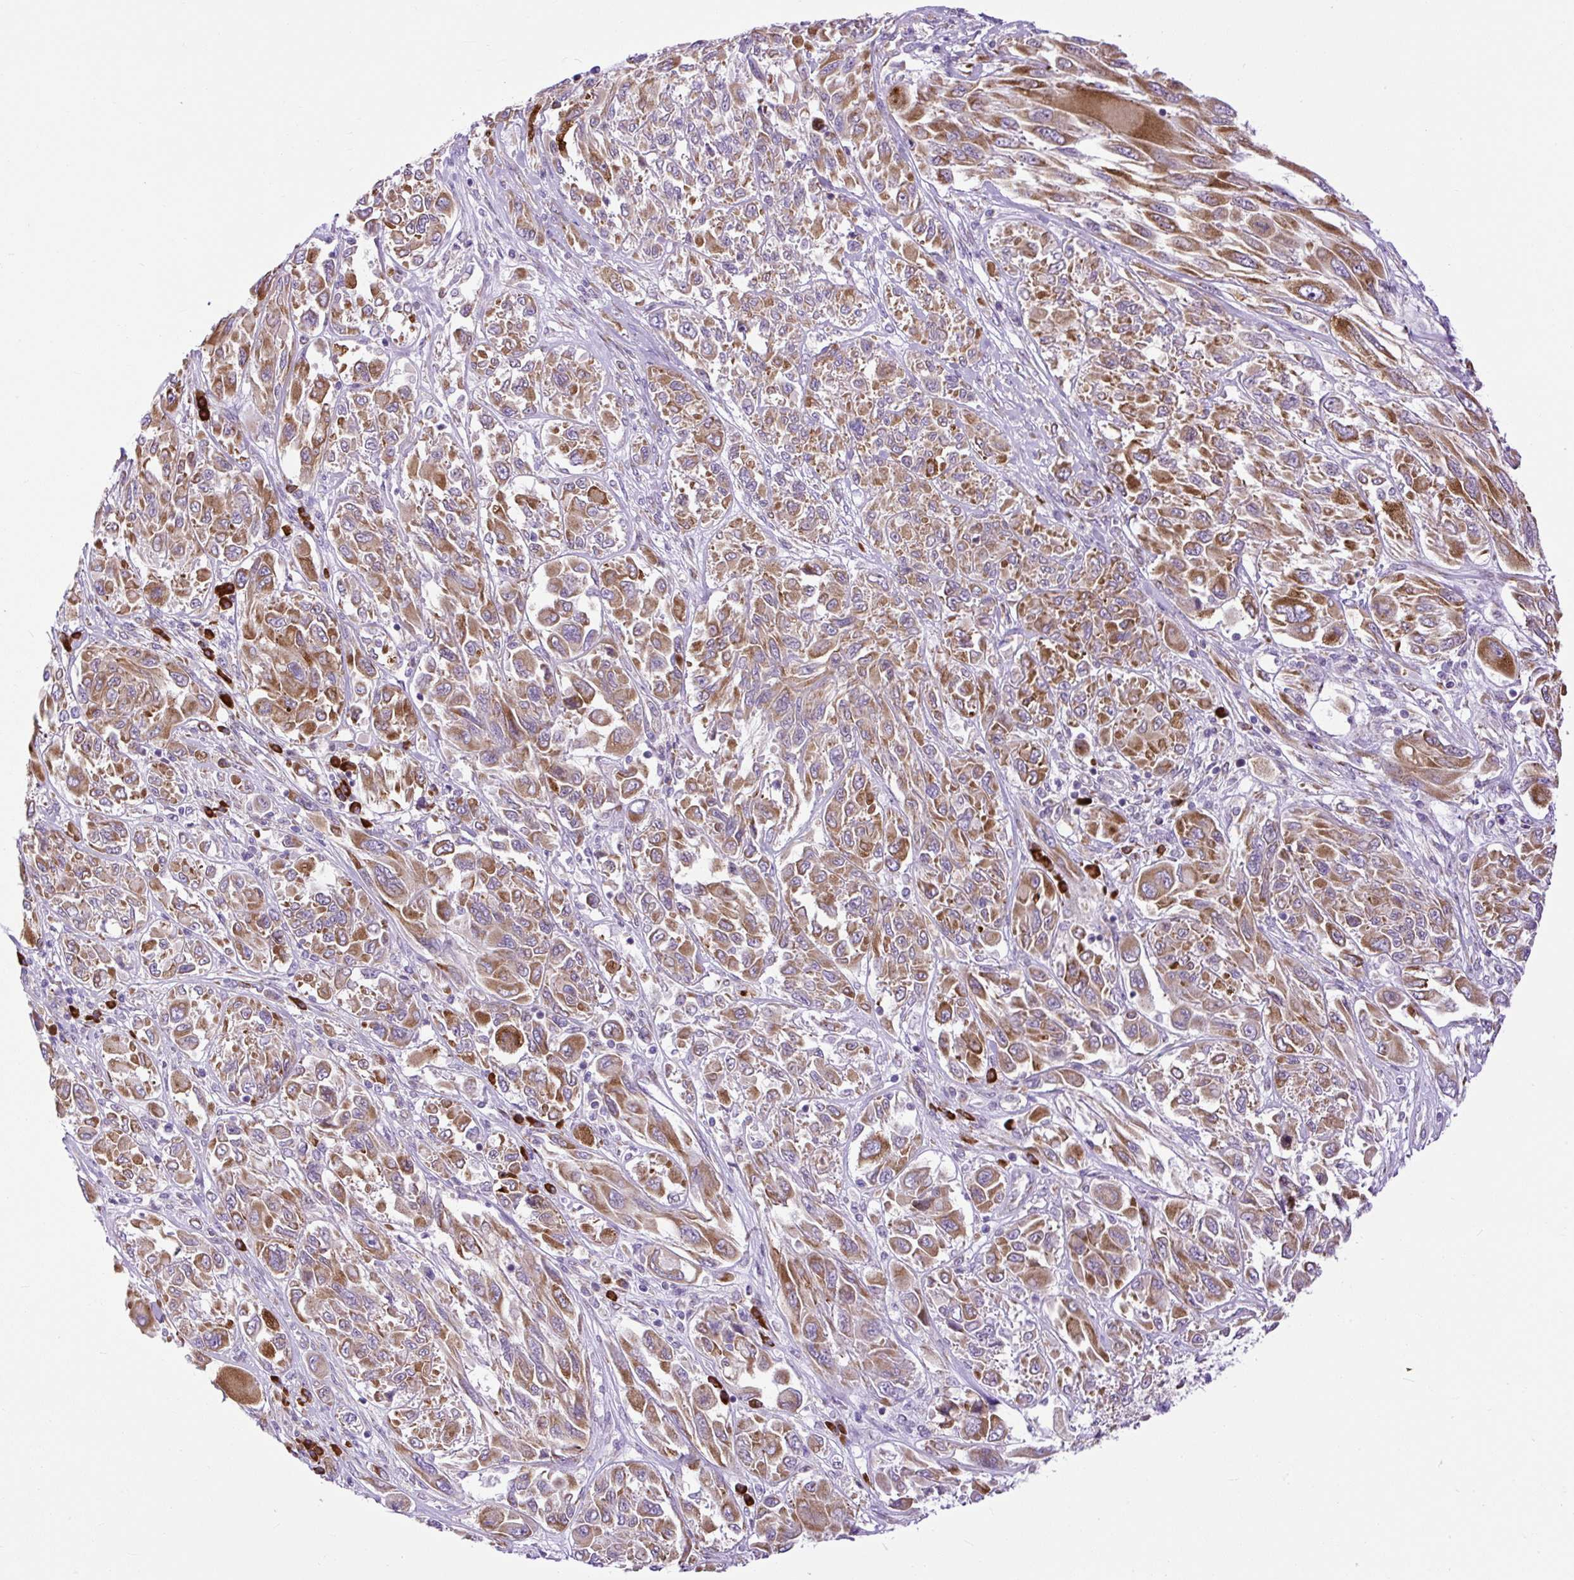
{"staining": {"intensity": "moderate", "quantity": ">75%", "location": "cytoplasmic/membranous"}, "tissue": "melanoma", "cell_type": "Tumor cells", "image_type": "cancer", "snomed": [{"axis": "morphology", "description": "Malignant melanoma, NOS"}, {"axis": "topography", "description": "Skin"}], "caption": "This image shows melanoma stained with immunohistochemistry (IHC) to label a protein in brown. The cytoplasmic/membranous of tumor cells show moderate positivity for the protein. Nuclei are counter-stained blue.", "gene": "DDOST", "patient": {"sex": "female", "age": 91}}